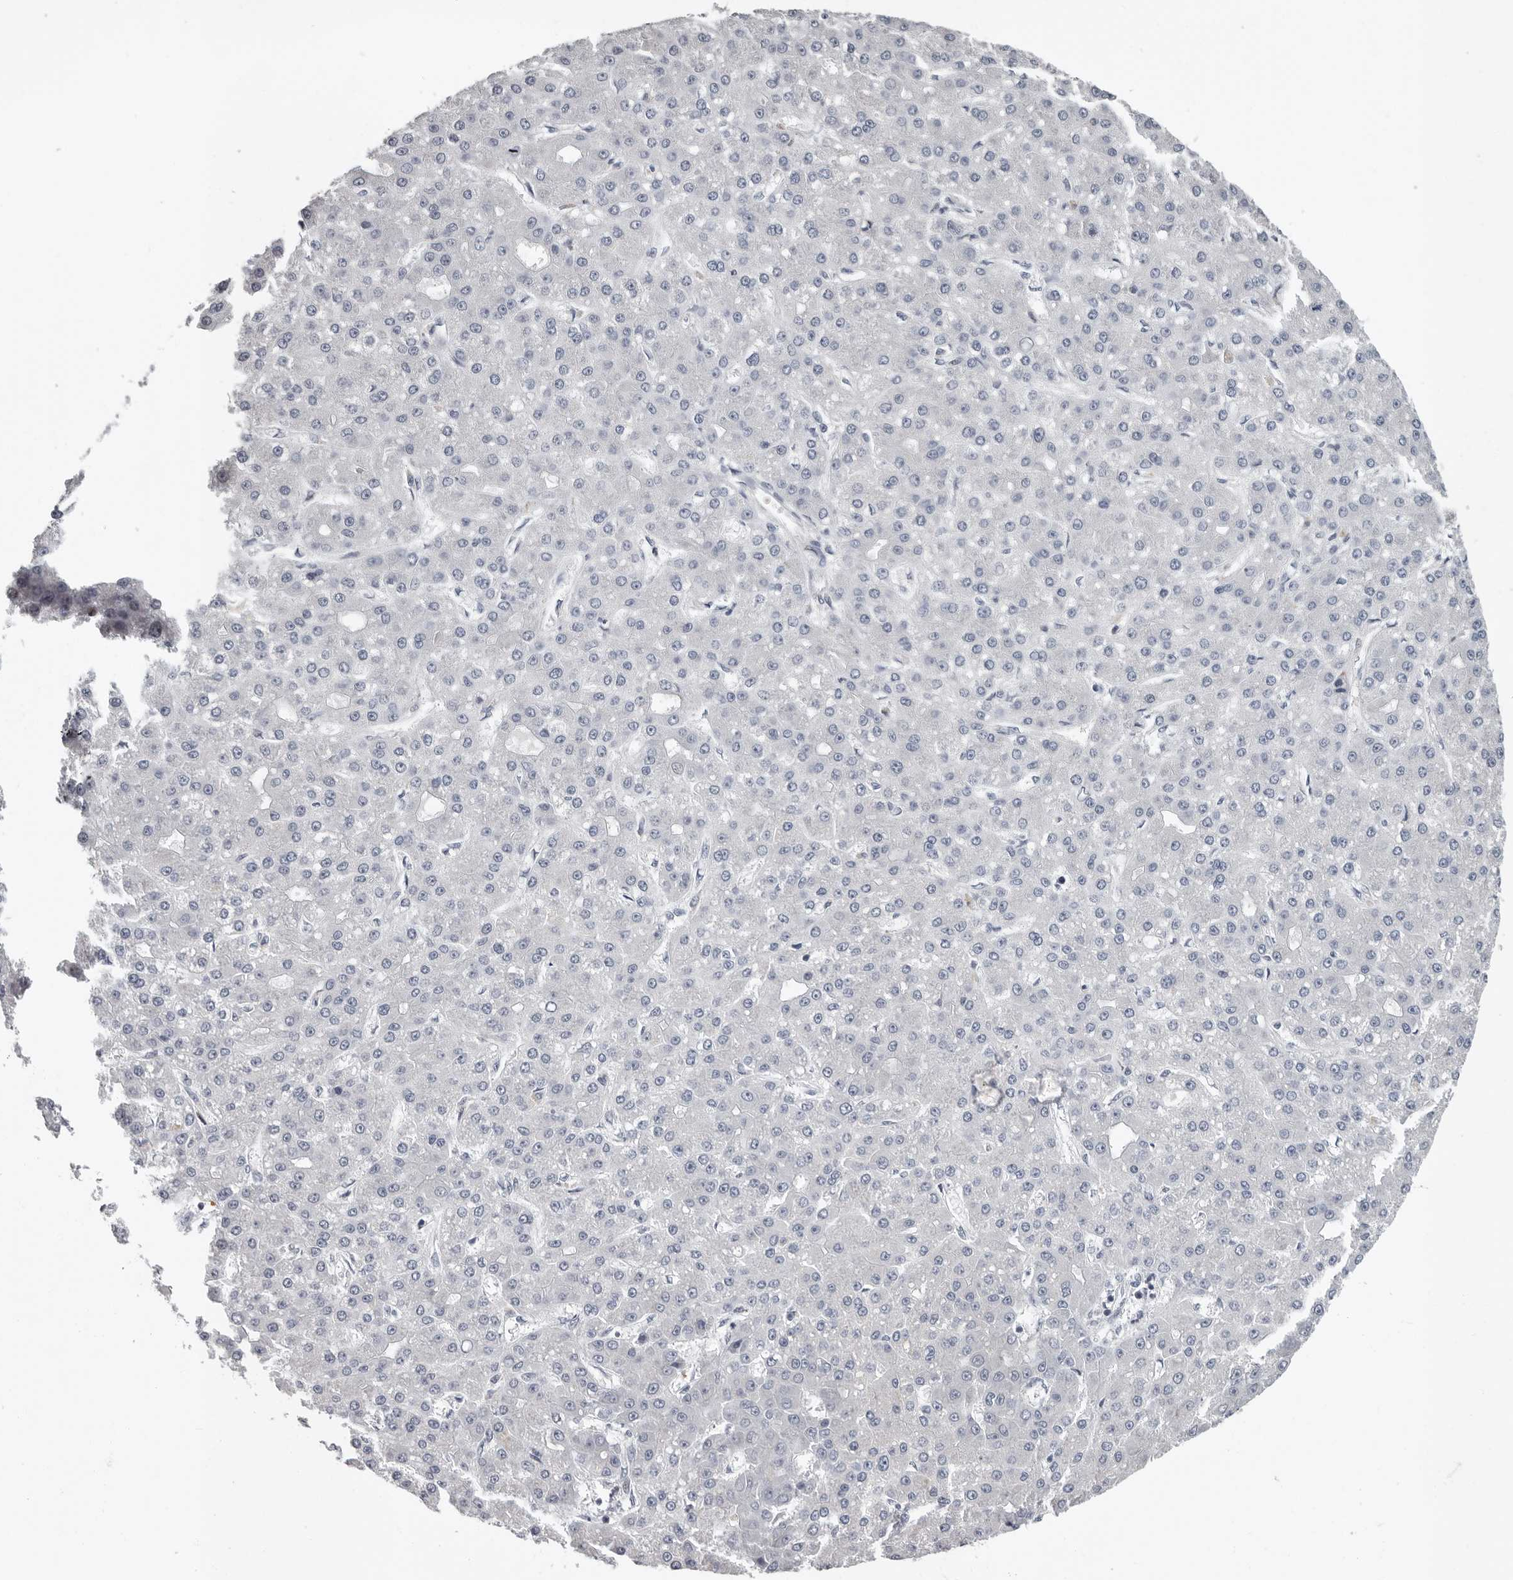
{"staining": {"intensity": "negative", "quantity": "none", "location": "none"}, "tissue": "liver cancer", "cell_type": "Tumor cells", "image_type": "cancer", "snomed": [{"axis": "morphology", "description": "Carcinoma, Hepatocellular, NOS"}, {"axis": "topography", "description": "Liver"}], "caption": "An IHC histopathology image of liver hepatocellular carcinoma is shown. There is no staining in tumor cells of liver hepatocellular carcinoma.", "gene": "RALGPS2", "patient": {"sex": "male", "age": 67}}